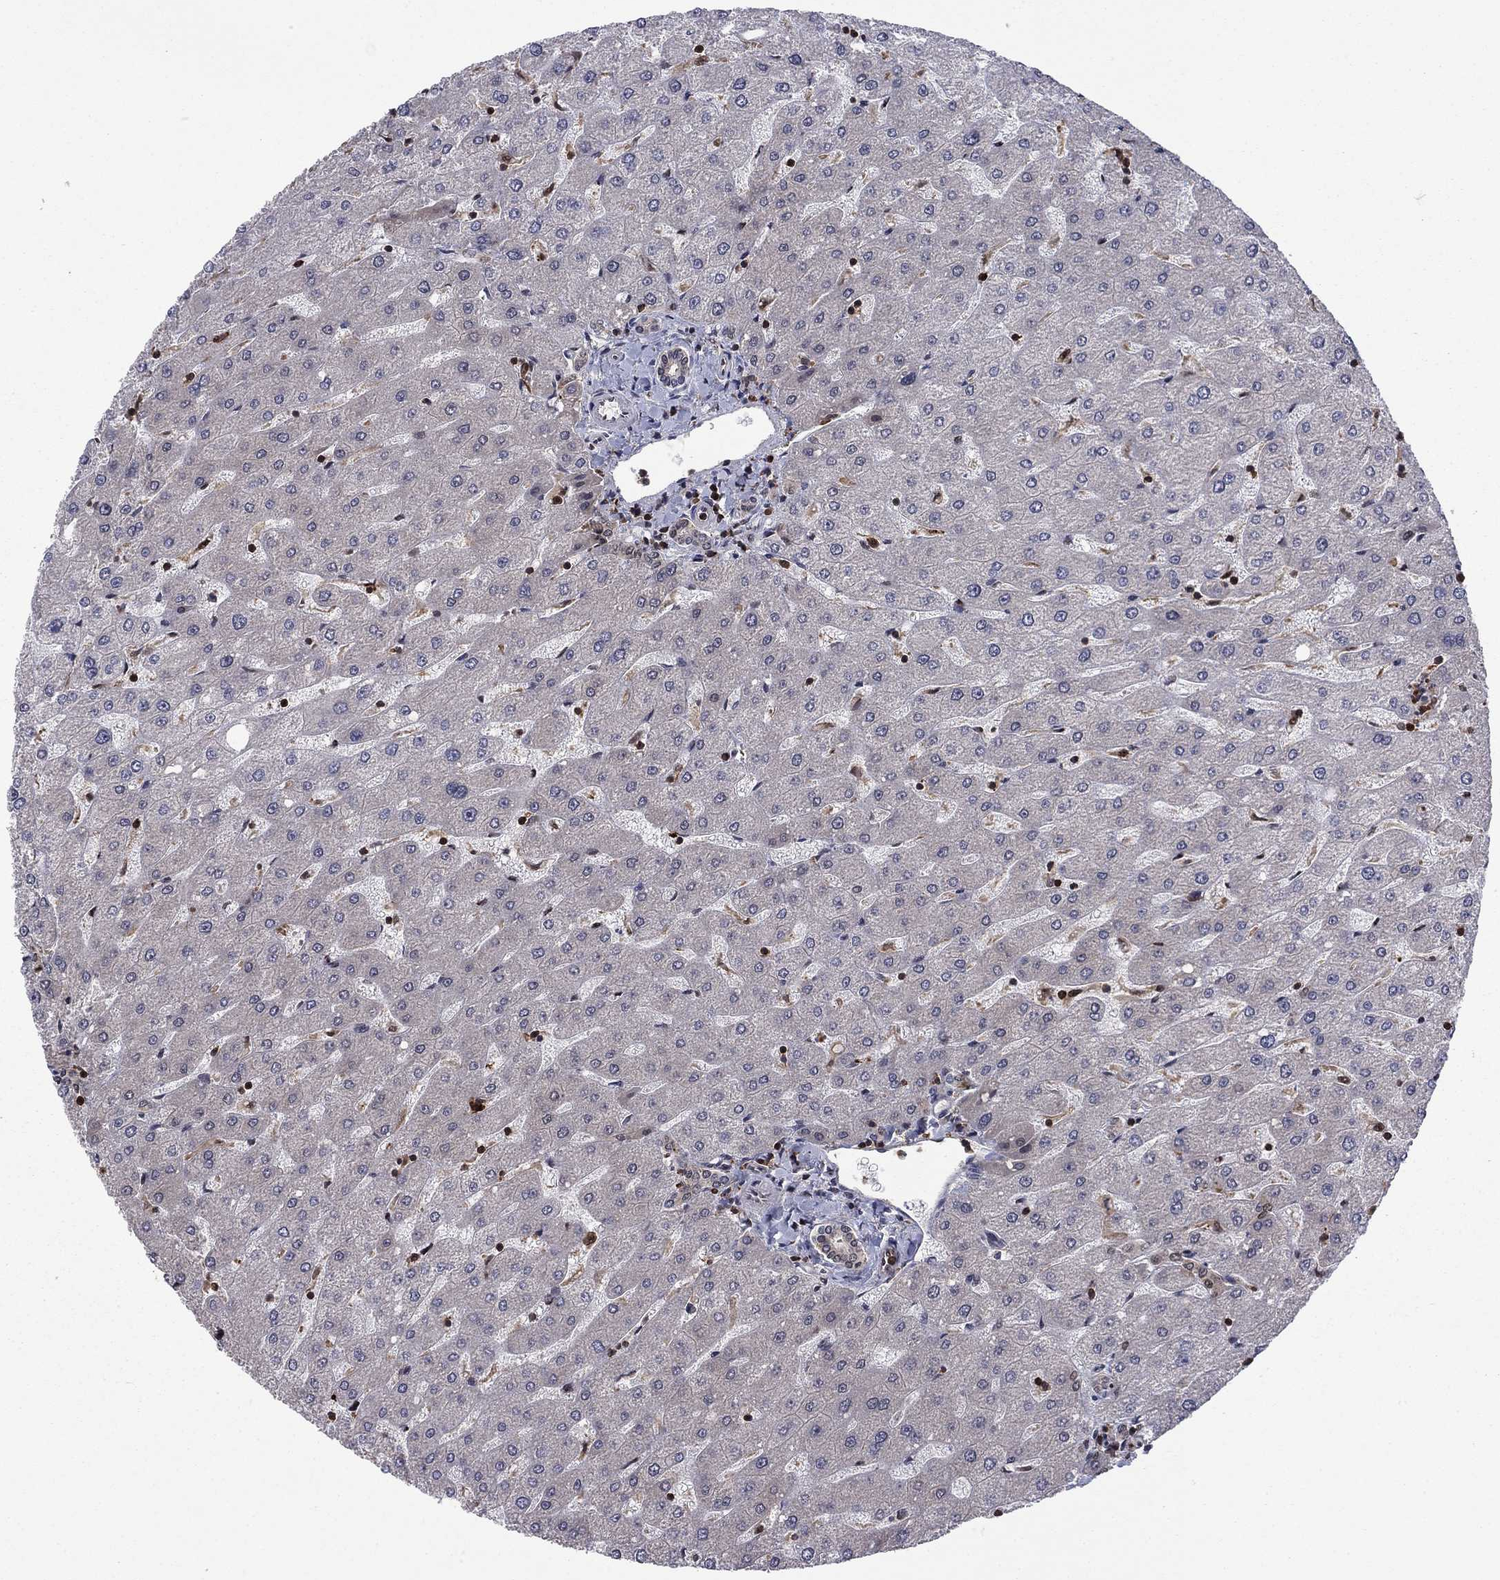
{"staining": {"intensity": "negative", "quantity": "none", "location": "none"}, "tissue": "liver", "cell_type": "Cholangiocytes", "image_type": "normal", "snomed": [{"axis": "morphology", "description": "Normal tissue, NOS"}, {"axis": "topography", "description": "Liver"}], "caption": "IHC image of benign human liver stained for a protein (brown), which displays no expression in cholangiocytes. Brightfield microscopy of immunohistochemistry (IHC) stained with DAB (3,3'-diaminobenzidine) (brown) and hematoxylin (blue), captured at high magnification.", "gene": "PSMD2", "patient": {"sex": "male", "age": 67}}